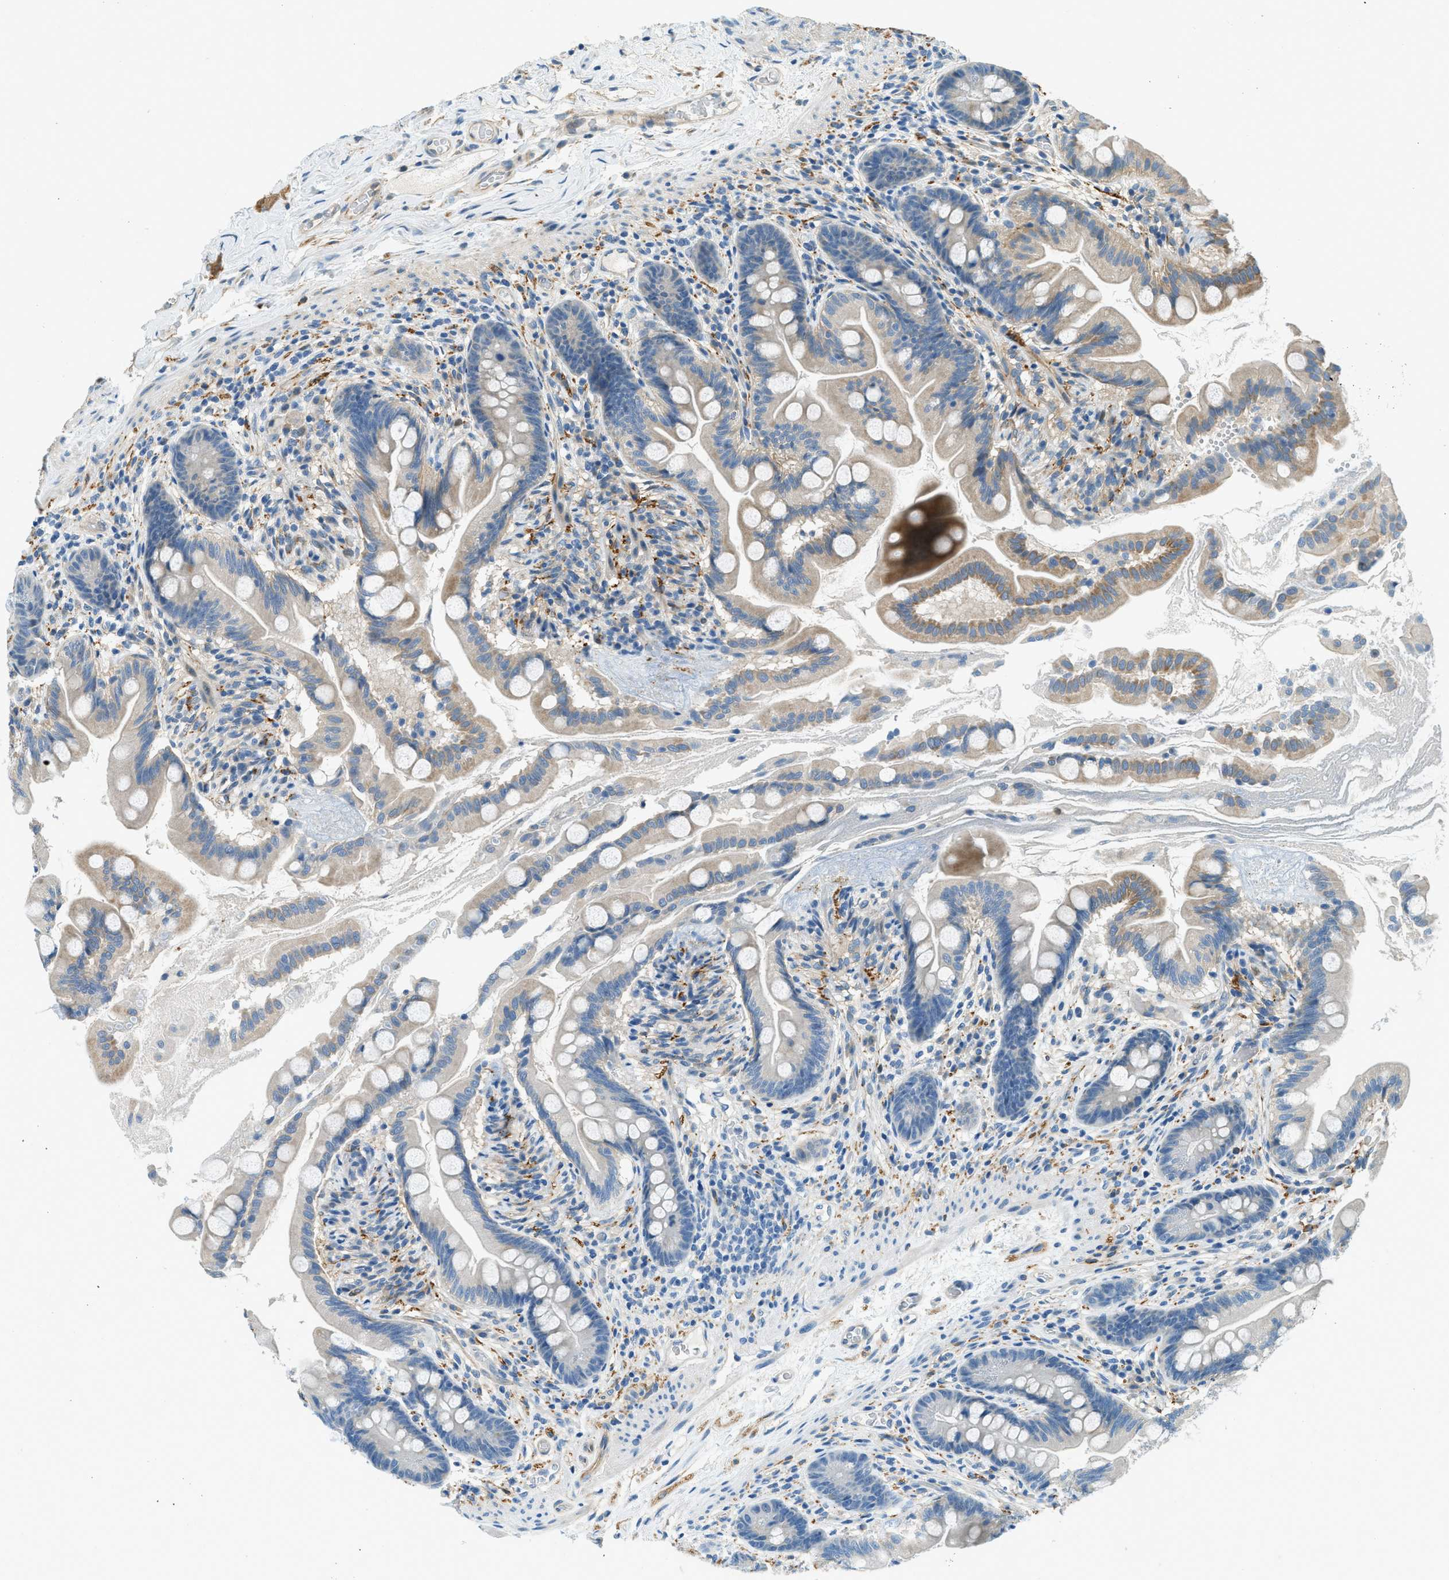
{"staining": {"intensity": "weak", "quantity": "25%-75%", "location": "cytoplasmic/membranous"}, "tissue": "small intestine", "cell_type": "Glandular cells", "image_type": "normal", "snomed": [{"axis": "morphology", "description": "Normal tissue, NOS"}, {"axis": "topography", "description": "Small intestine"}], "caption": "Immunohistochemistry (IHC) photomicrograph of unremarkable human small intestine stained for a protein (brown), which demonstrates low levels of weak cytoplasmic/membranous expression in about 25%-75% of glandular cells.", "gene": "ZNF367", "patient": {"sex": "female", "age": 56}}